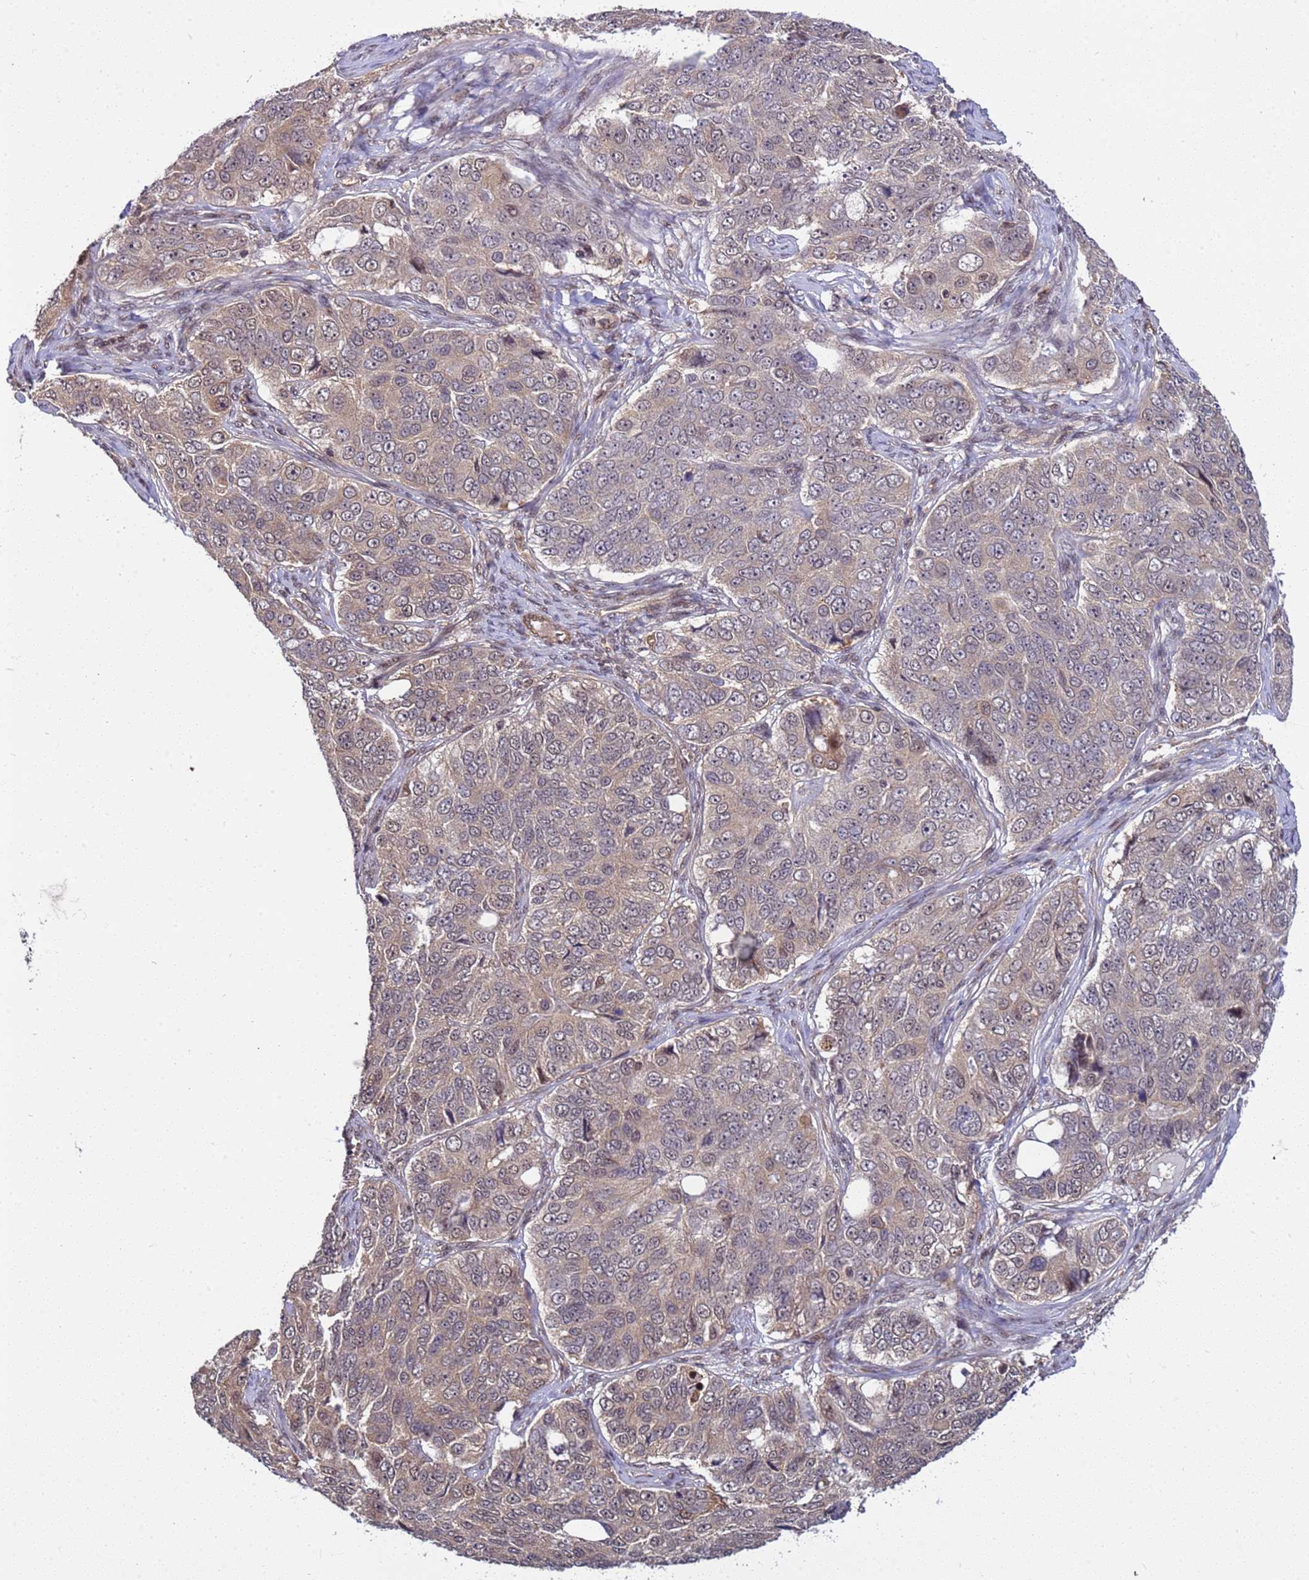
{"staining": {"intensity": "weak", "quantity": ">75%", "location": "cytoplasmic/membranous,nuclear"}, "tissue": "ovarian cancer", "cell_type": "Tumor cells", "image_type": "cancer", "snomed": [{"axis": "morphology", "description": "Carcinoma, endometroid"}, {"axis": "topography", "description": "Ovary"}], "caption": "Immunohistochemical staining of human ovarian endometroid carcinoma demonstrates low levels of weak cytoplasmic/membranous and nuclear protein expression in approximately >75% of tumor cells.", "gene": "GEN1", "patient": {"sex": "female", "age": 51}}